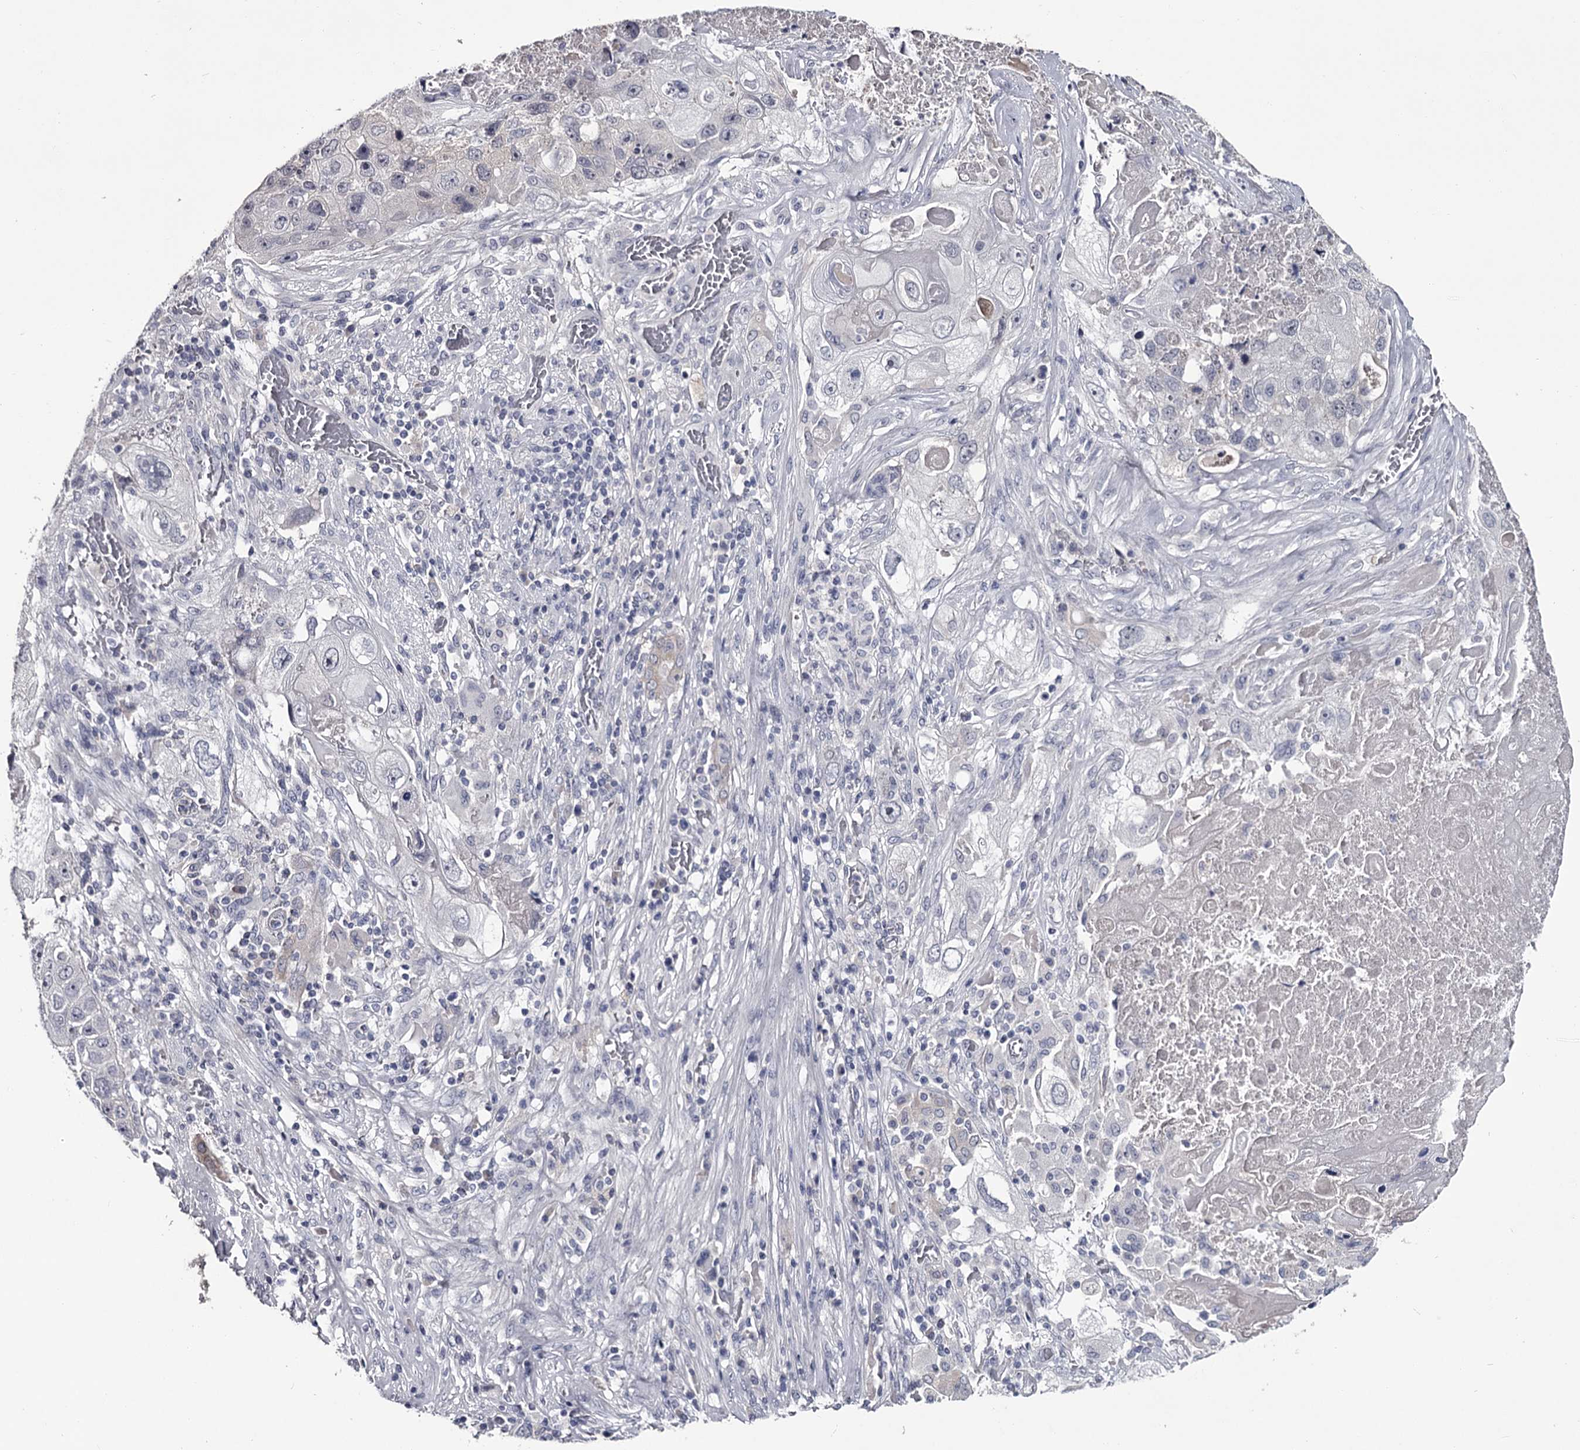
{"staining": {"intensity": "negative", "quantity": "none", "location": "none"}, "tissue": "lung cancer", "cell_type": "Tumor cells", "image_type": "cancer", "snomed": [{"axis": "morphology", "description": "Squamous cell carcinoma, NOS"}, {"axis": "topography", "description": "Lung"}], "caption": "A high-resolution histopathology image shows immunohistochemistry (IHC) staining of lung squamous cell carcinoma, which reveals no significant staining in tumor cells. (DAB (3,3'-diaminobenzidine) IHC, high magnification).", "gene": "DAO", "patient": {"sex": "male", "age": 61}}